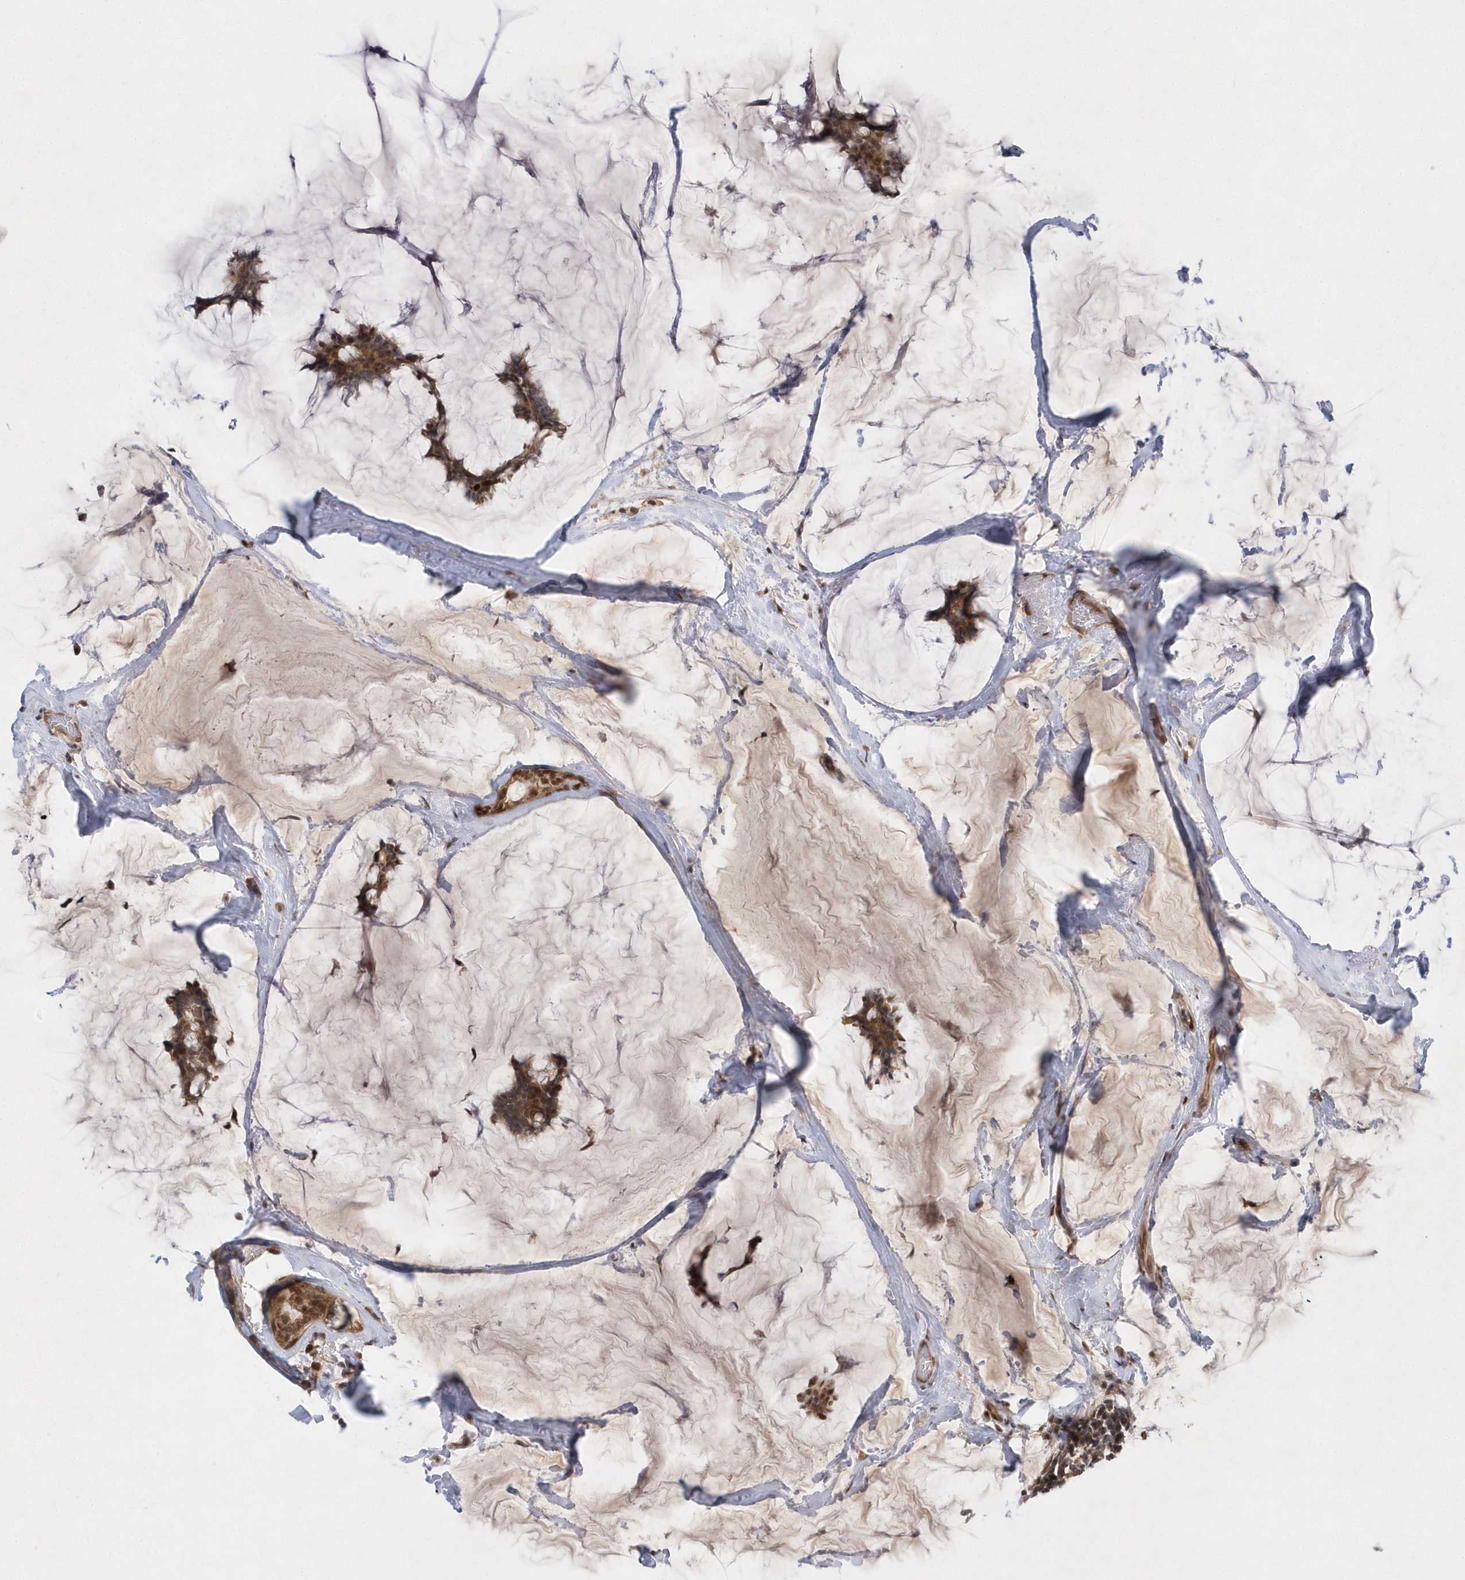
{"staining": {"intensity": "moderate", "quantity": ">75%", "location": "cytoplasmic/membranous,nuclear"}, "tissue": "breast cancer", "cell_type": "Tumor cells", "image_type": "cancer", "snomed": [{"axis": "morphology", "description": "Duct carcinoma"}, {"axis": "topography", "description": "Breast"}], "caption": "A medium amount of moderate cytoplasmic/membranous and nuclear expression is seen in about >75% of tumor cells in breast cancer (invasive ductal carcinoma) tissue.", "gene": "MXI1", "patient": {"sex": "female", "age": 93}}